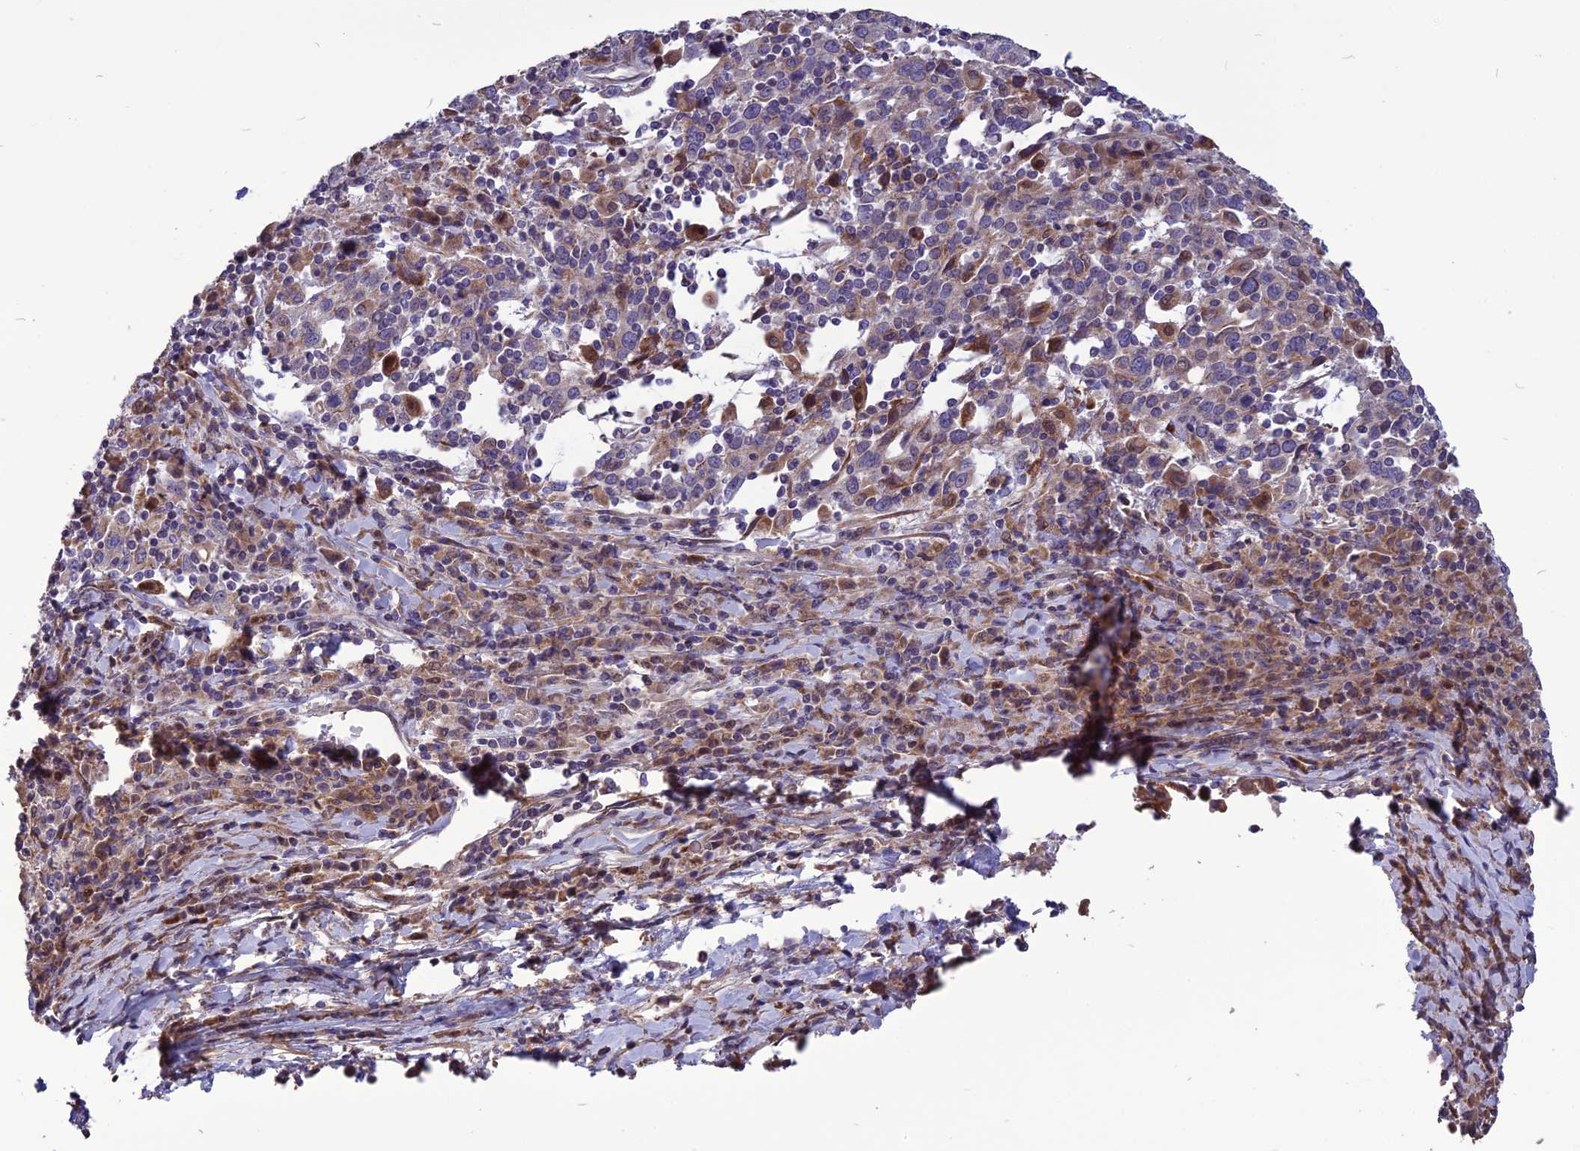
{"staining": {"intensity": "moderate", "quantity": "<25%", "location": "cytoplasmic/membranous"}, "tissue": "cervical cancer", "cell_type": "Tumor cells", "image_type": "cancer", "snomed": [{"axis": "morphology", "description": "Squamous cell carcinoma, NOS"}, {"axis": "topography", "description": "Cervix"}], "caption": "DAB (3,3'-diaminobenzidine) immunohistochemical staining of human cervical cancer demonstrates moderate cytoplasmic/membranous protein staining in approximately <25% of tumor cells.", "gene": "SPG21", "patient": {"sex": "female", "age": 46}}